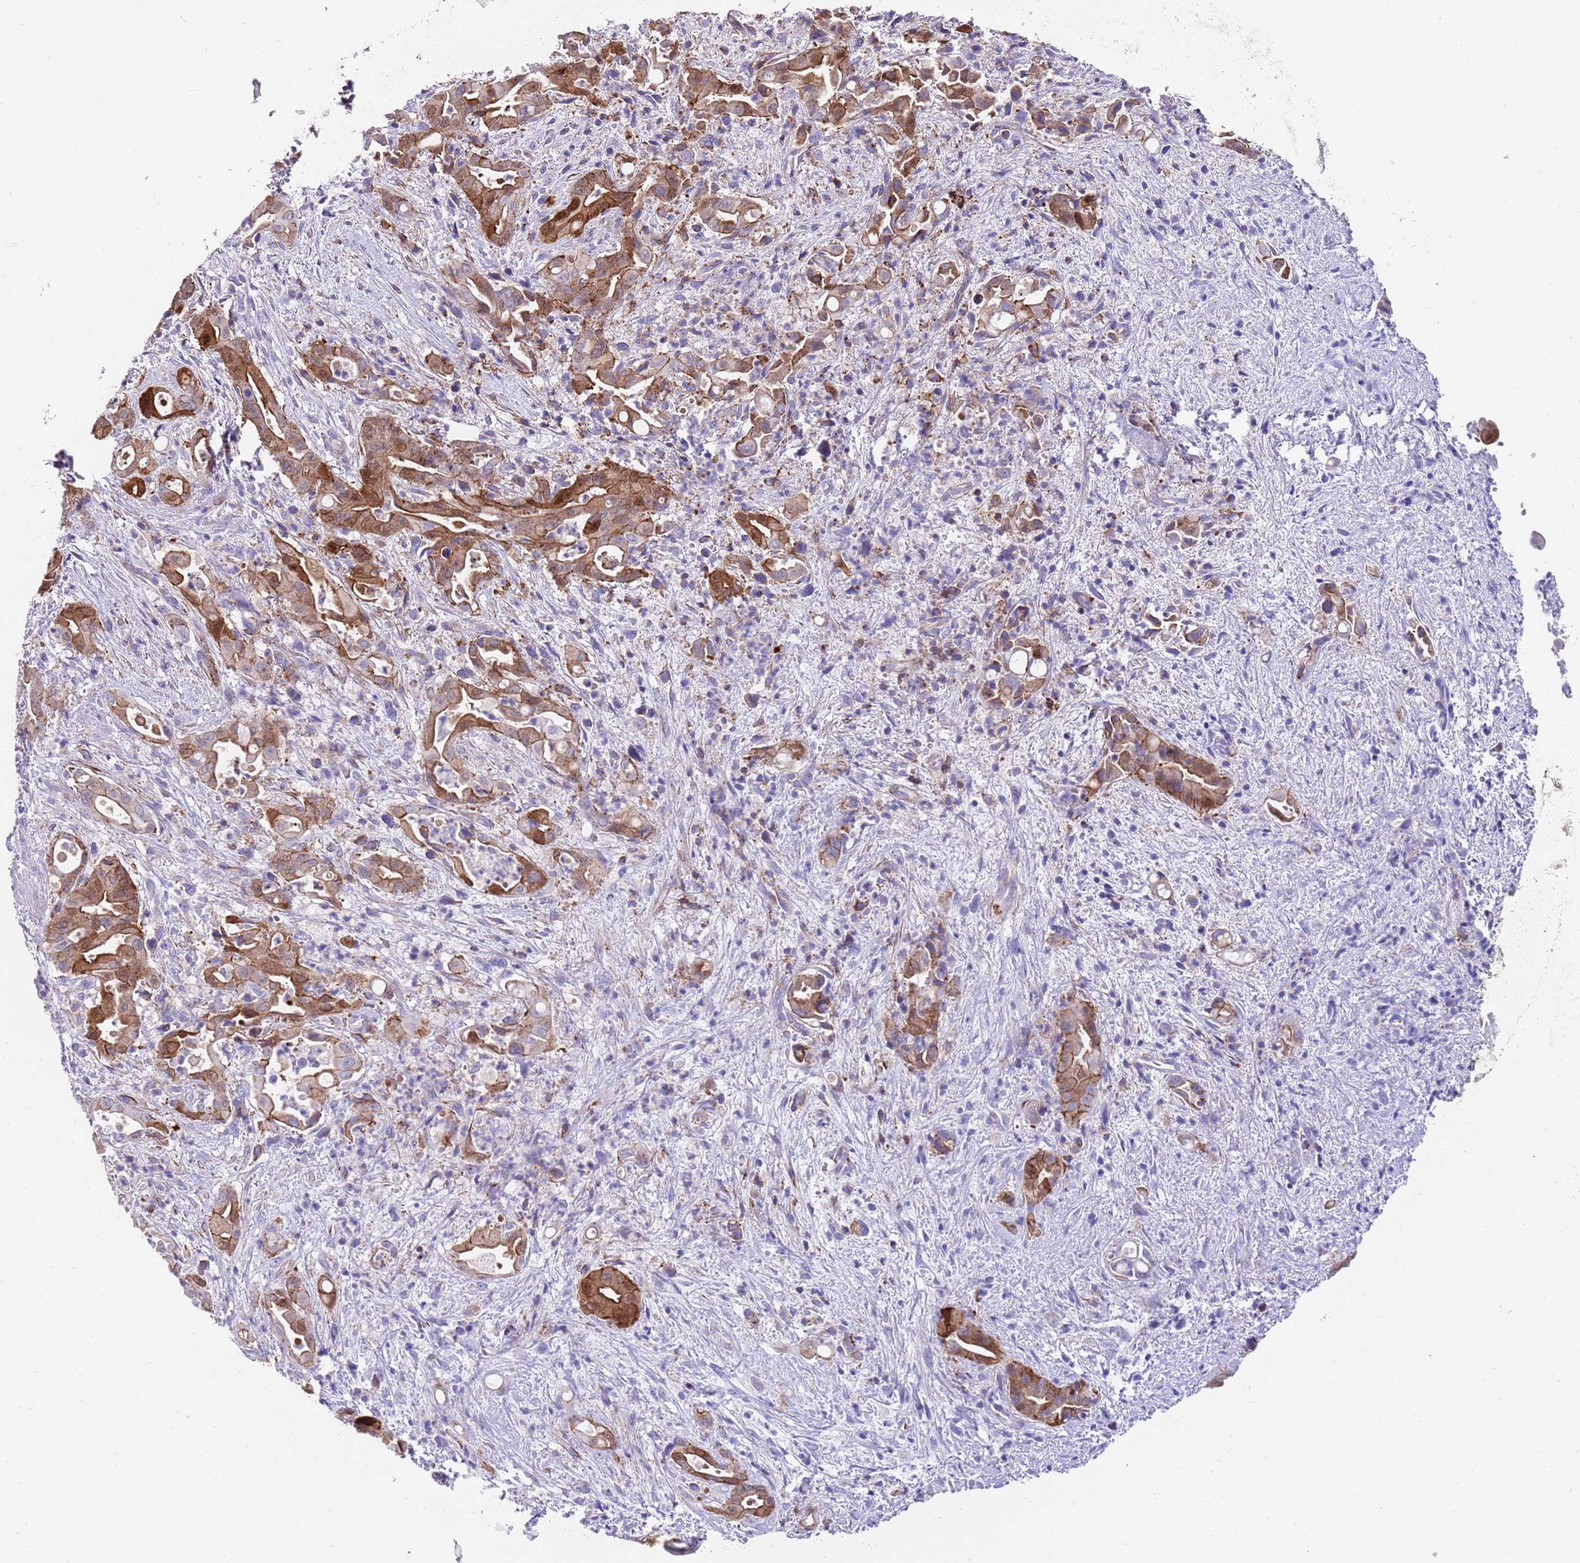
{"staining": {"intensity": "moderate", "quantity": ">75%", "location": "cytoplasmic/membranous"}, "tissue": "liver cancer", "cell_type": "Tumor cells", "image_type": "cancer", "snomed": [{"axis": "morphology", "description": "Cholangiocarcinoma"}, {"axis": "topography", "description": "Liver"}], "caption": "A high-resolution histopathology image shows immunohistochemistry staining of liver cancer, which reveals moderate cytoplasmic/membranous staining in approximately >75% of tumor cells. Using DAB (brown) and hematoxylin (blue) stains, captured at high magnification using brightfield microscopy.", "gene": "ALDH3A1", "patient": {"sex": "female", "age": 68}}